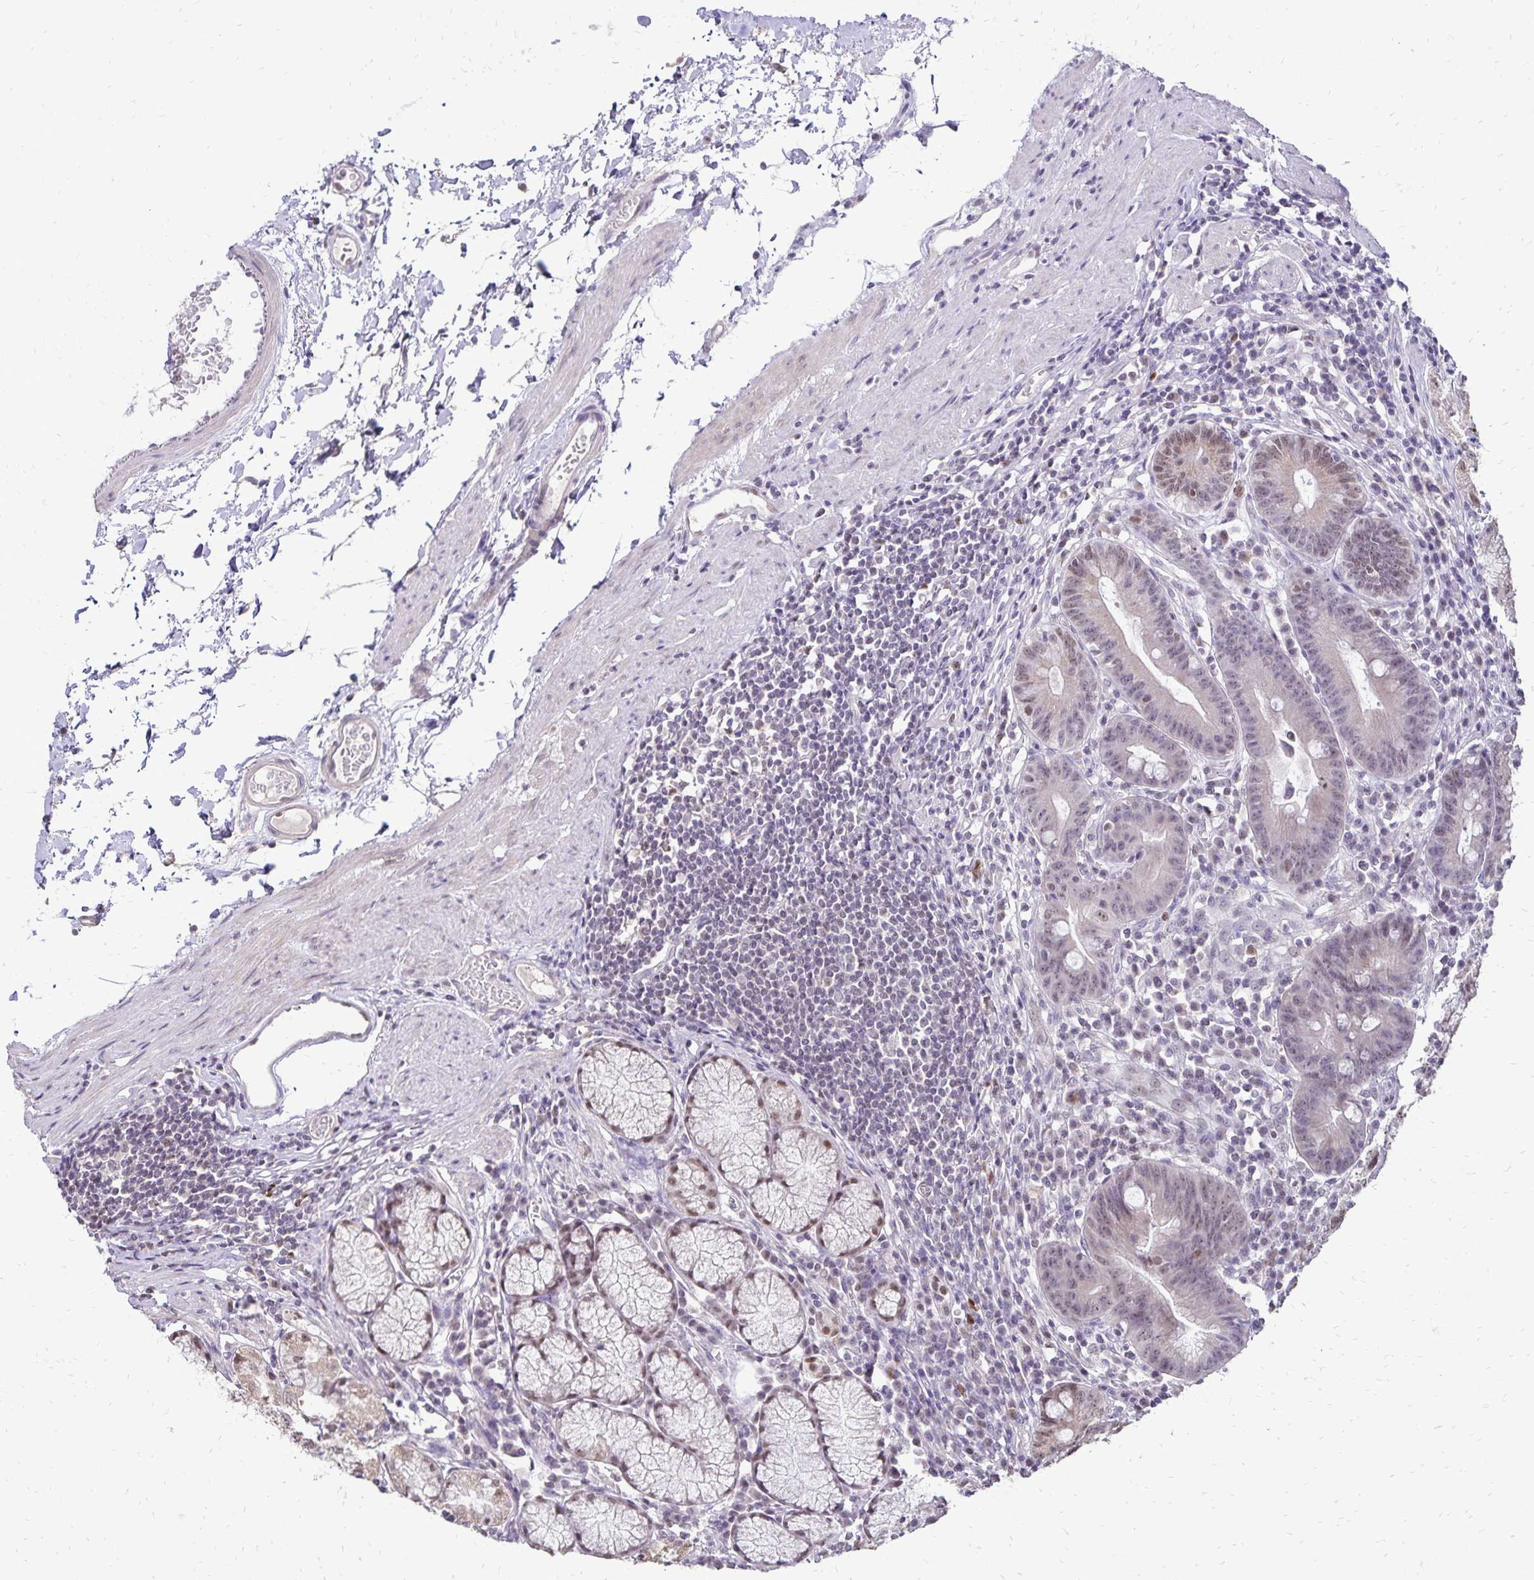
{"staining": {"intensity": "weak", "quantity": "25%-75%", "location": "cytoplasmic/membranous,nuclear"}, "tissue": "stomach", "cell_type": "Glandular cells", "image_type": "normal", "snomed": [{"axis": "morphology", "description": "Normal tissue, NOS"}, {"axis": "topography", "description": "Stomach"}], "caption": "The image shows immunohistochemical staining of unremarkable stomach. There is weak cytoplasmic/membranous,nuclear staining is appreciated in approximately 25%-75% of glandular cells.", "gene": "POLB", "patient": {"sex": "male", "age": 55}}